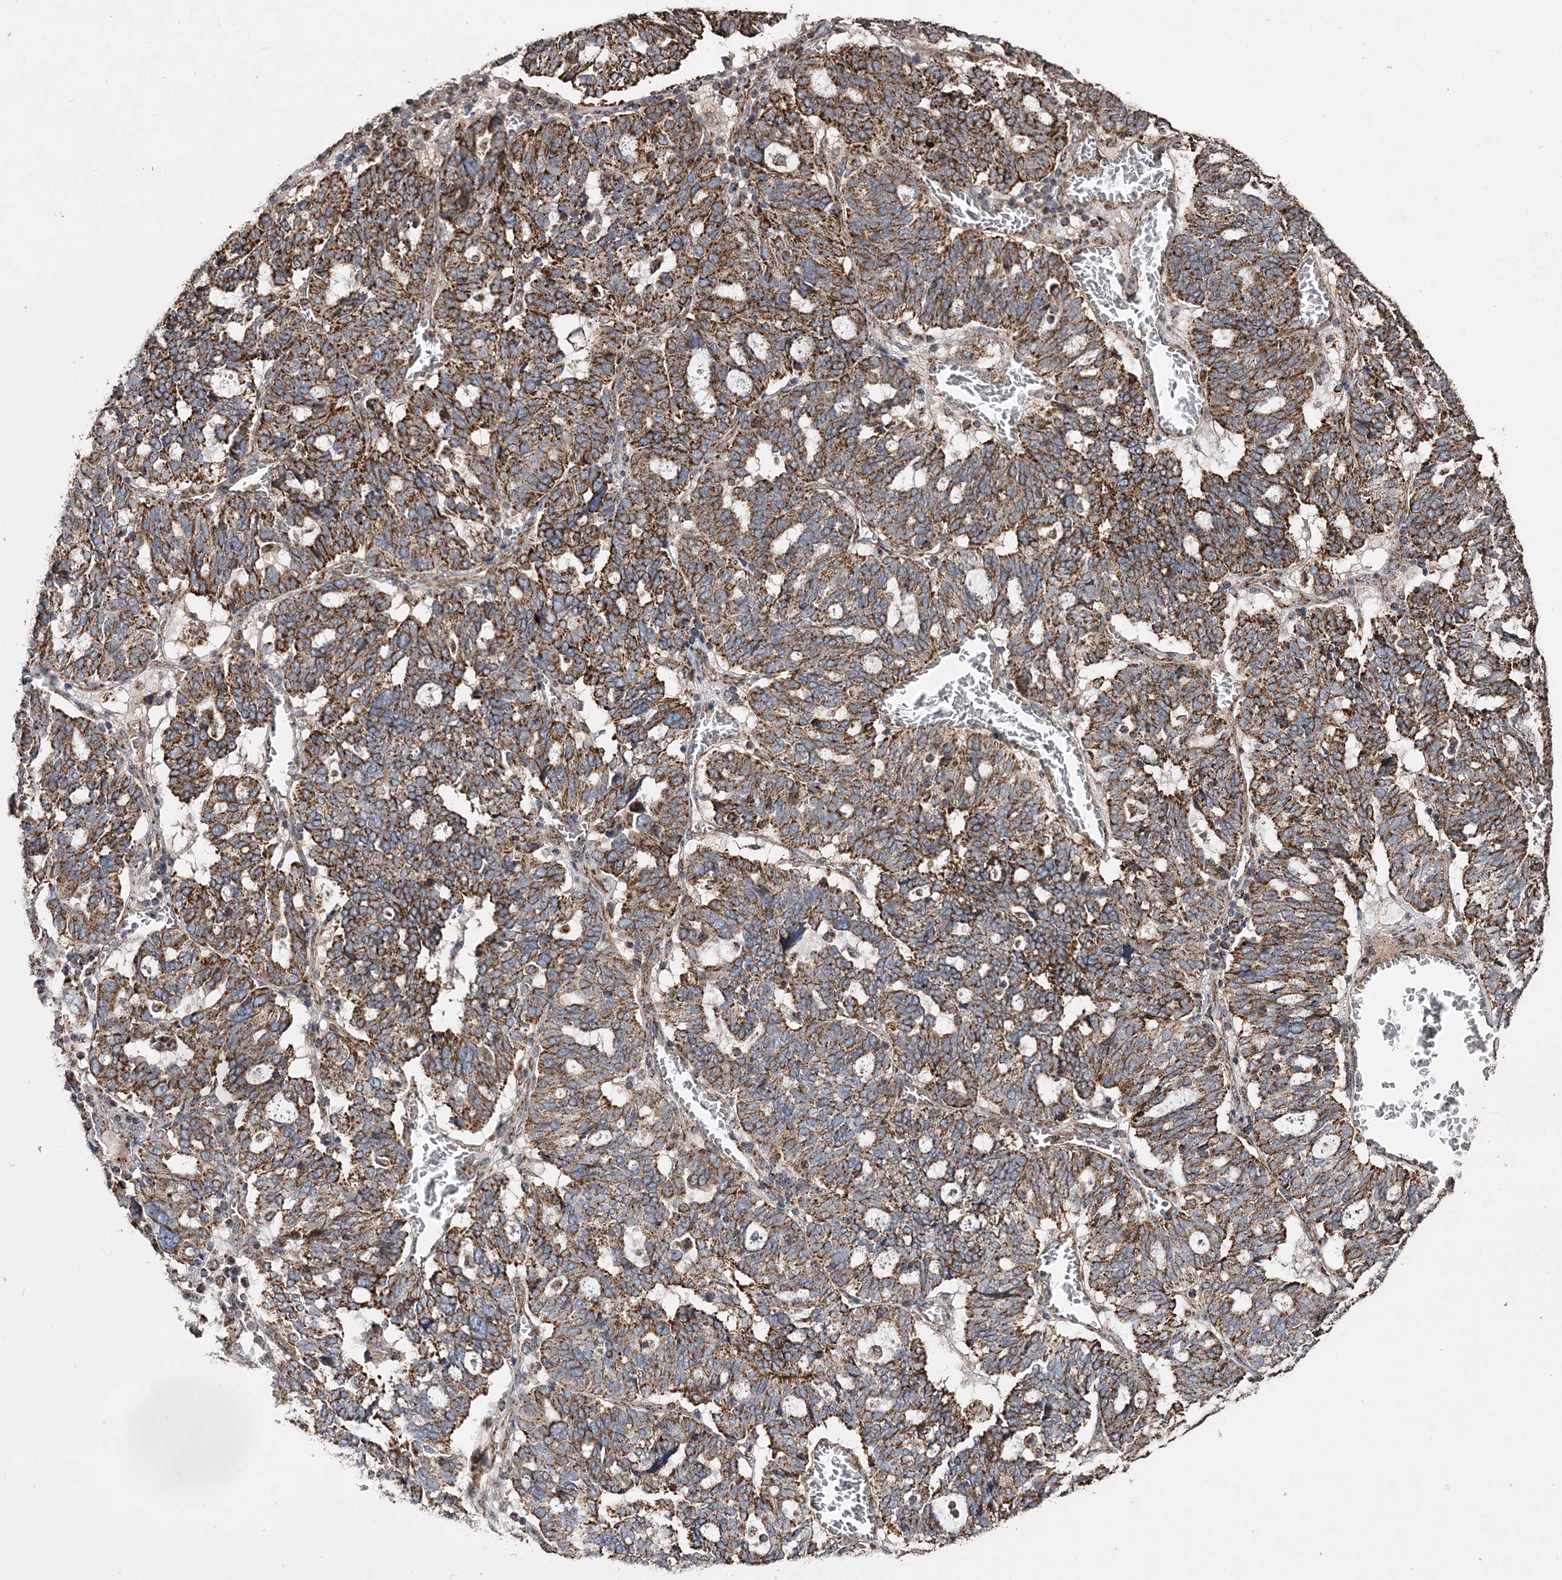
{"staining": {"intensity": "strong", "quantity": ">75%", "location": "cytoplasmic/membranous"}, "tissue": "ovarian cancer", "cell_type": "Tumor cells", "image_type": "cancer", "snomed": [{"axis": "morphology", "description": "Cystadenocarcinoma, serous, NOS"}, {"axis": "topography", "description": "Ovary"}], "caption": "Immunohistochemical staining of ovarian cancer (serous cystadenocarcinoma) shows high levels of strong cytoplasmic/membranous protein staining in about >75% of tumor cells. Immunohistochemistry stains the protein of interest in brown and the nuclei are stained blue.", "gene": "POC5", "patient": {"sex": "female", "age": 59}}